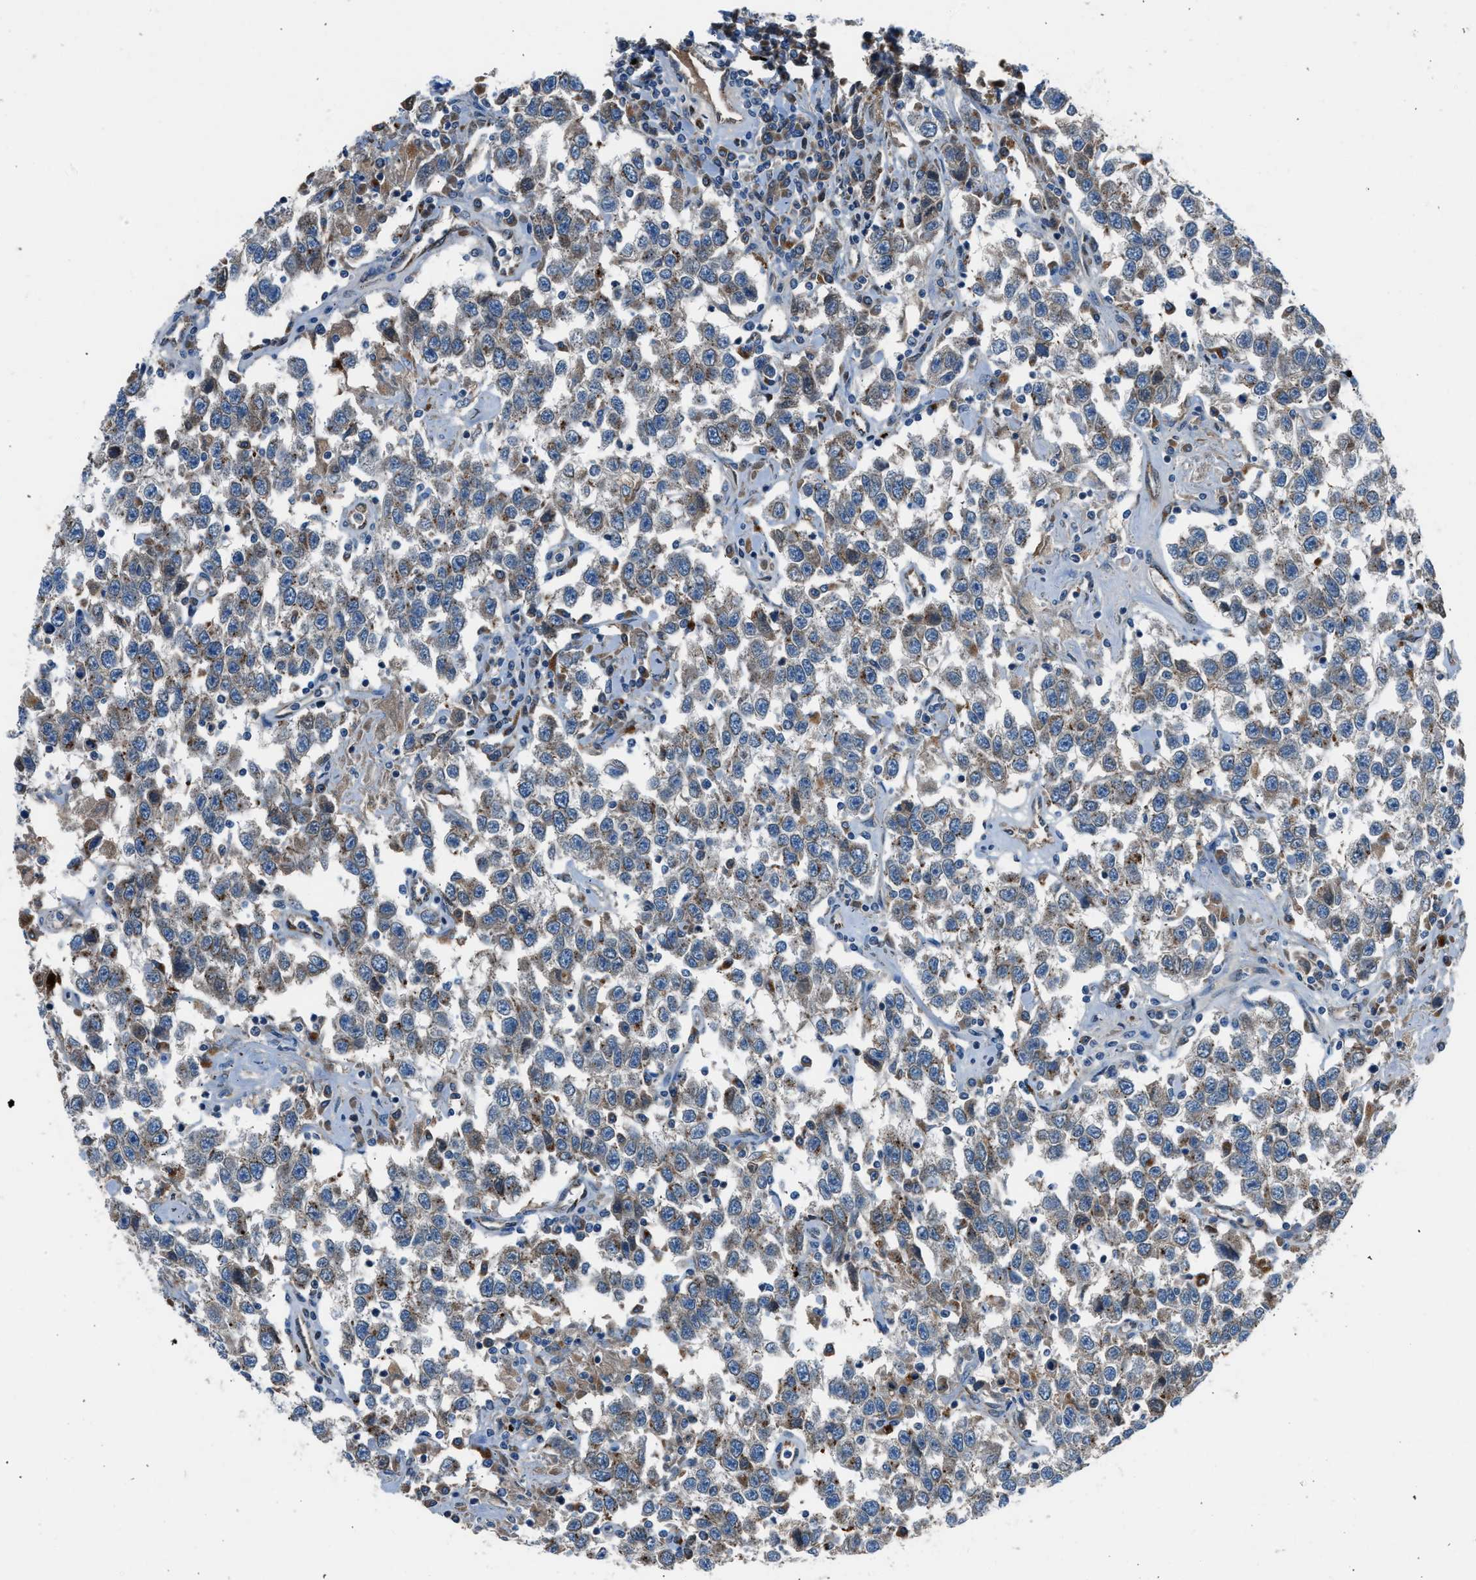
{"staining": {"intensity": "weak", "quantity": "25%-75%", "location": "cytoplasmic/membranous"}, "tissue": "testis cancer", "cell_type": "Tumor cells", "image_type": "cancer", "snomed": [{"axis": "morphology", "description": "Seminoma, NOS"}, {"axis": "topography", "description": "Testis"}], "caption": "Immunohistochemical staining of human seminoma (testis) demonstrates low levels of weak cytoplasmic/membranous expression in about 25%-75% of tumor cells.", "gene": "LMBR1", "patient": {"sex": "male", "age": 41}}